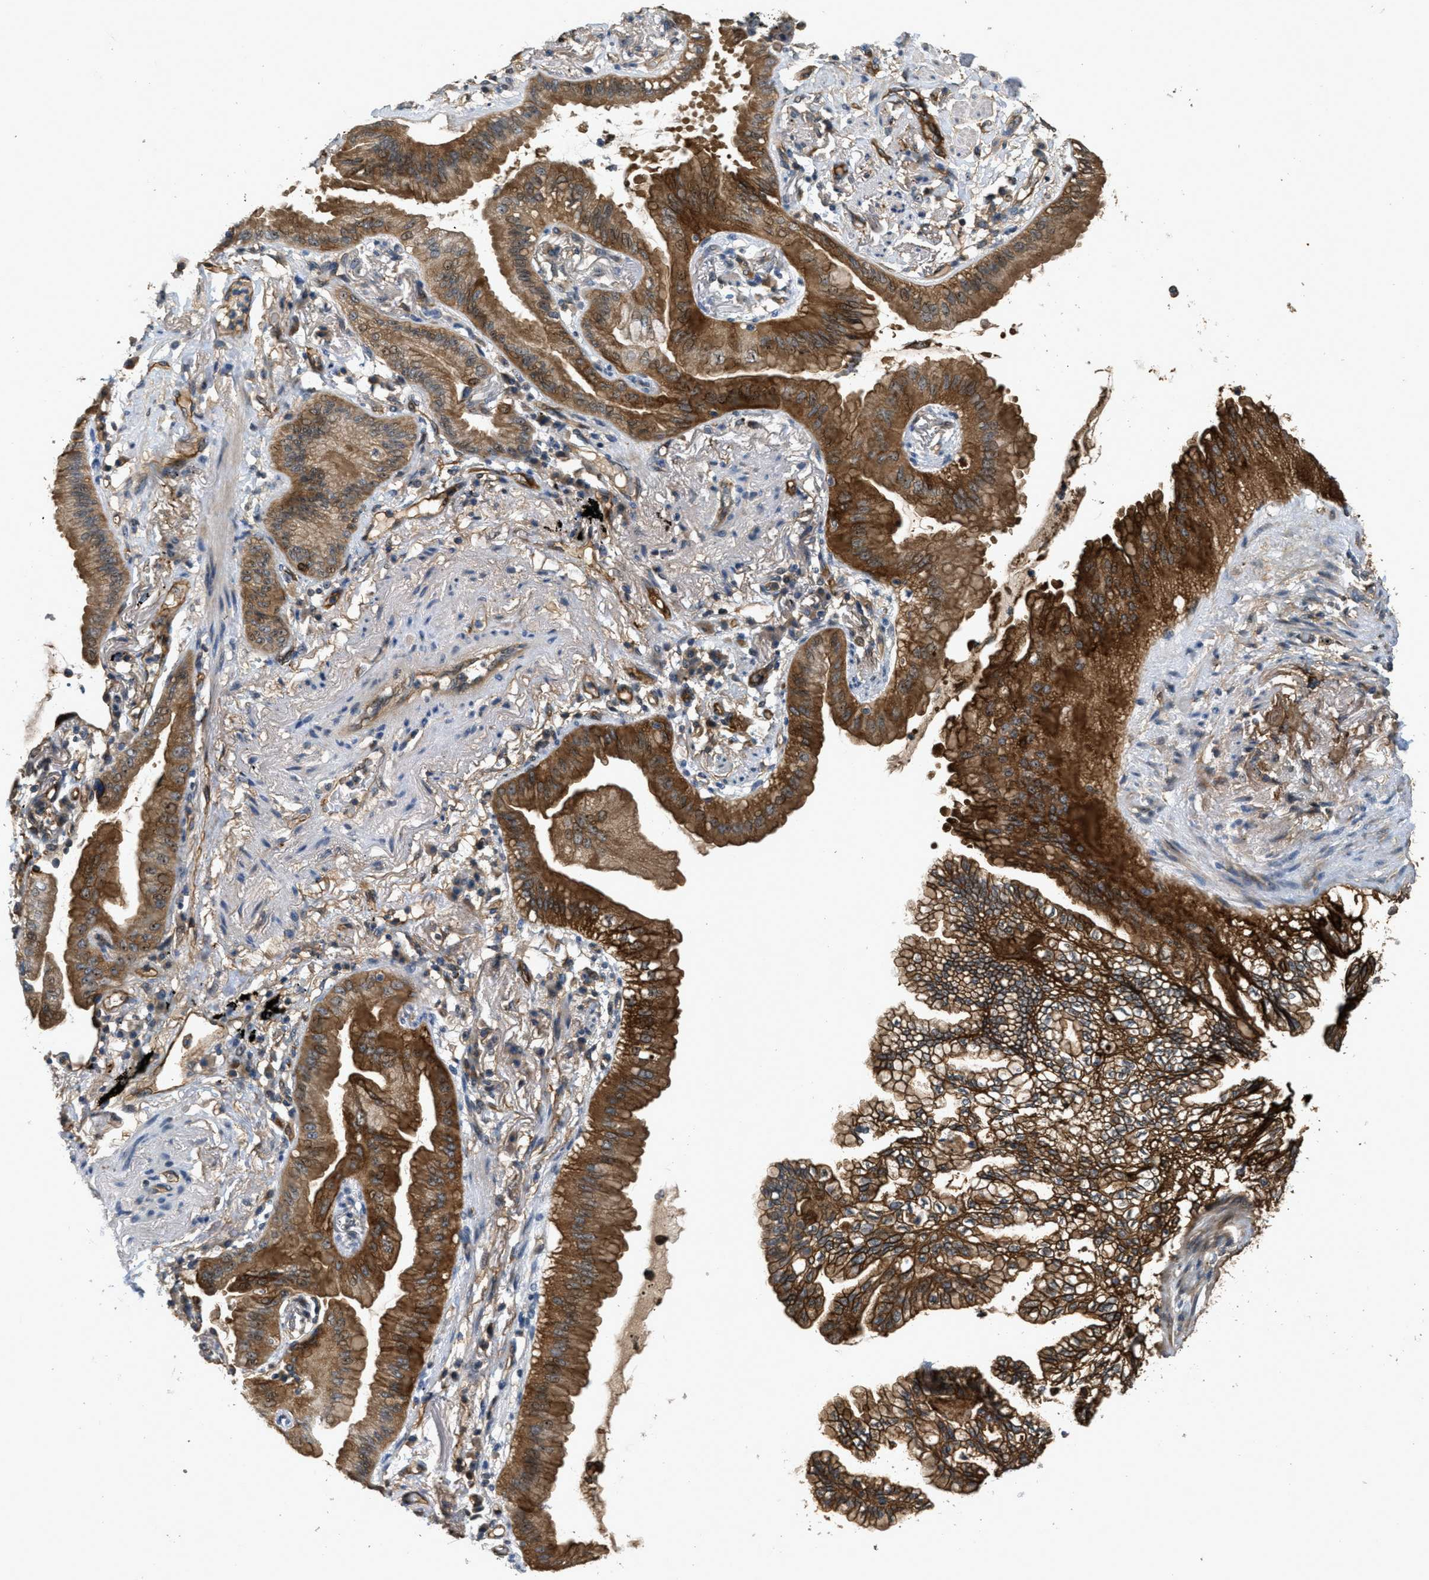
{"staining": {"intensity": "moderate", "quantity": ">75%", "location": "cytoplasmic/membranous"}, "tissue": "lung cancer", "cell_type": "Tumor cells", "image_type": "cancer", "snomed": [{"axis": "morphology", "description": "Normal tissue, NOS"}, {"axis": "morphology", "description": "Adenocarcinoma, NOS"}, {"axis": "topography", "description": "Bronchus"}, {"axis": "topography", "description": "Lung"}], "caption": "Approximately >75% of tumor cells in lung cancer display moderate cytoplasmic/membranous protein positivity as visualized by brown immunohistochemical staining.", "gene": "OSMR", "patient": {"sex": "female", "age": 70}}